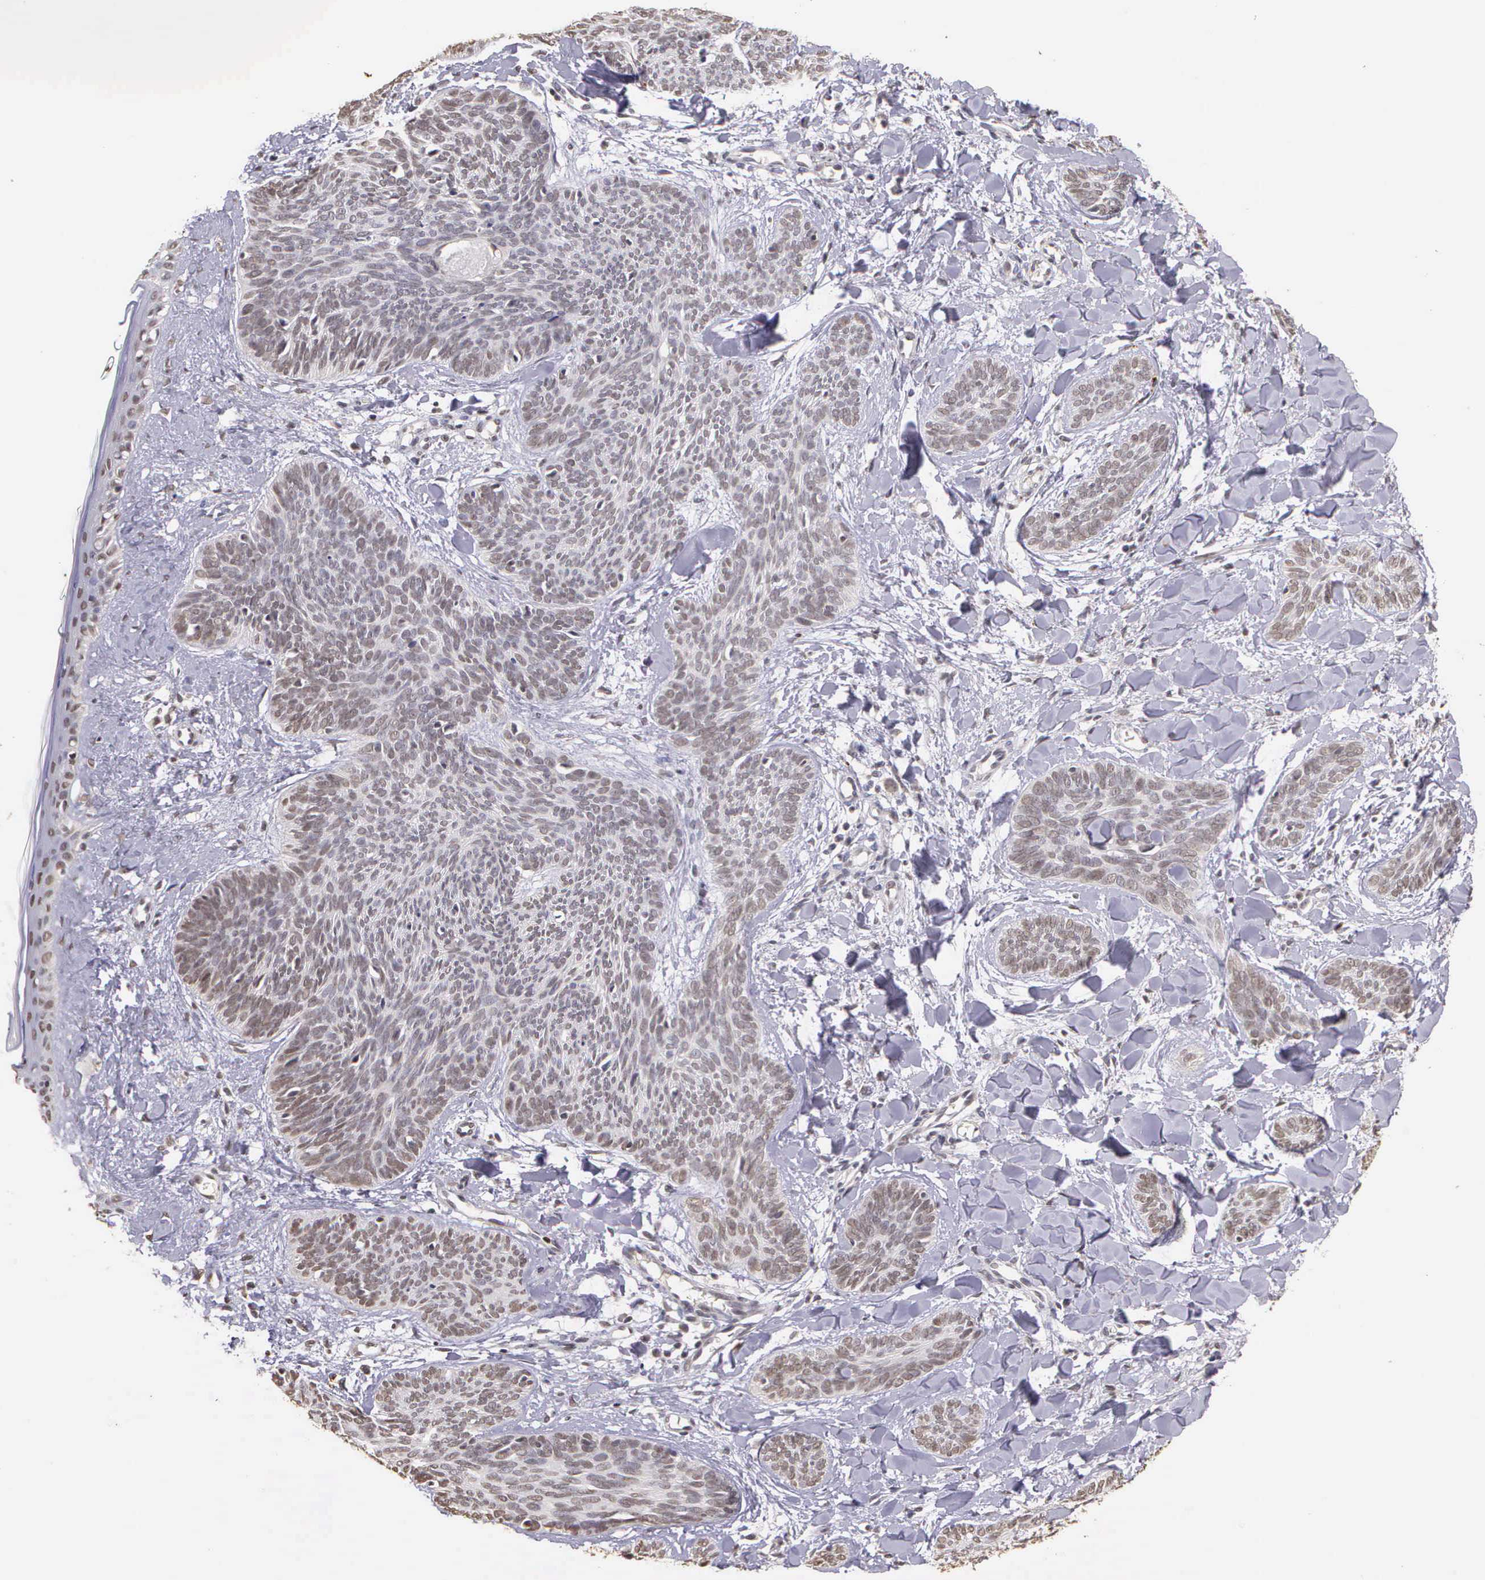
{"staining": {"intensity": "negative", "quantity": "none", "location": "none"}, "tissue": "skin cancer", "cell_type": "Tumor cells", "image_type": "cancer", "snomed": [{"axis": "morphology", "description": "Basal cell carcinoma"}, {"axis": "topography", "description": "Skin"}], "caption": "Tumor cells show no significant positivity in skin cancer (basal cell carcinoma).", "gene": "ARMCX5", "patient": {"sex": "female", "age": 81}}